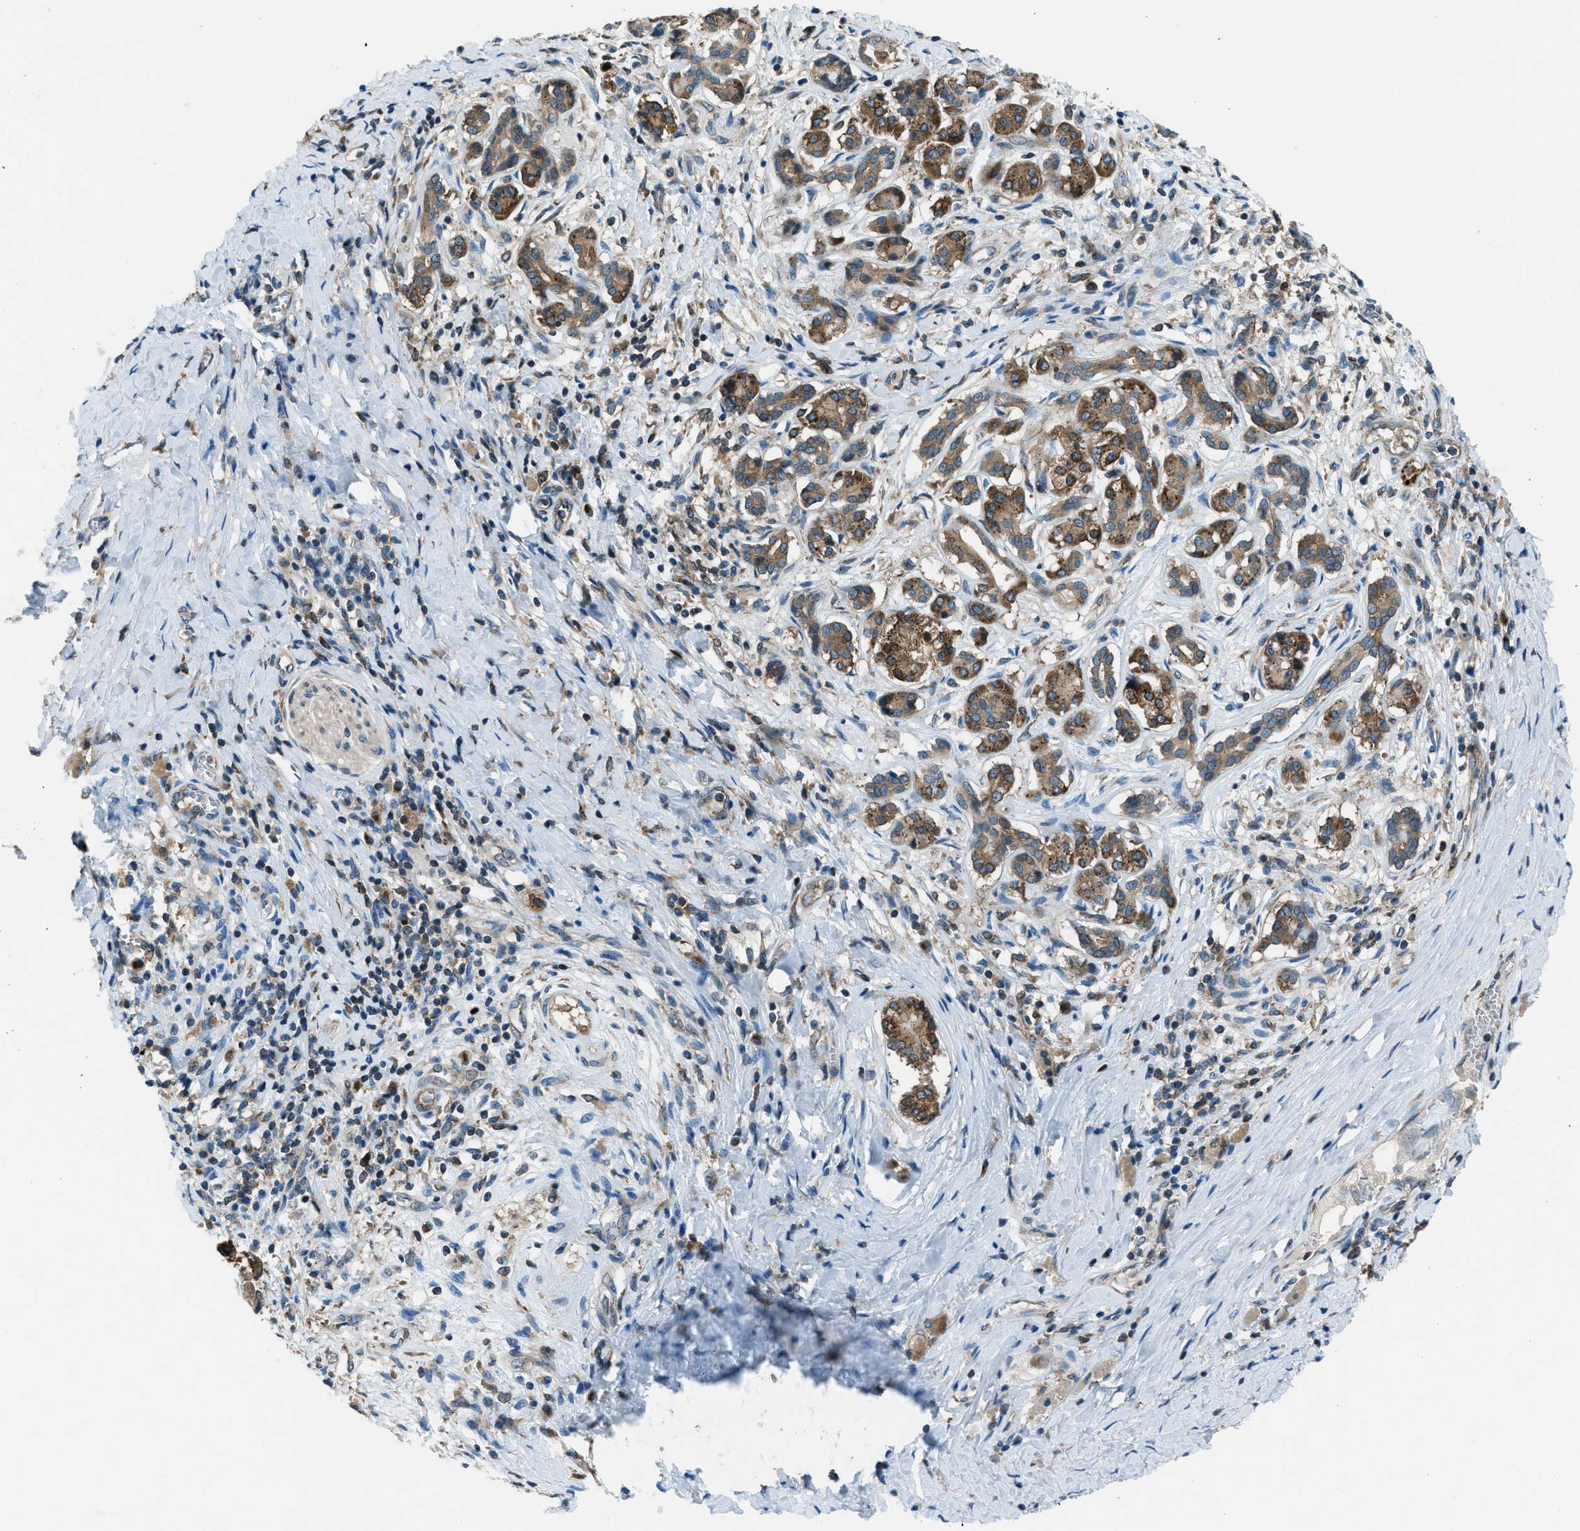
{"staining": {"intensity": "strong", "quantity": ">75%", "location": "cytoplasmic/membranous"}, "tissue": "pancreatic cancer", "cell_type": "Tumor cells", "image_type": "cancer", "snomed": [{"axis": "morphology", "description": "Adenocarcinoma, NOS"}, {"axis": "topography", "description": "Pancreas"}], "caption": "The micrograph demonstrates immunohistochemical staining of adenocarcinoma (pancreatic). There is strong cytoplasmic/membranous expression is present in approximately >75% of tumor cells. The staining was performed using DAB to visualize the protein expression in brown, while the nuclei were stained in blue with hematoxylin (Magnification: 20x).", "gene": "ARFGAP2", "patient": {"sex": "male", "age": 55}}